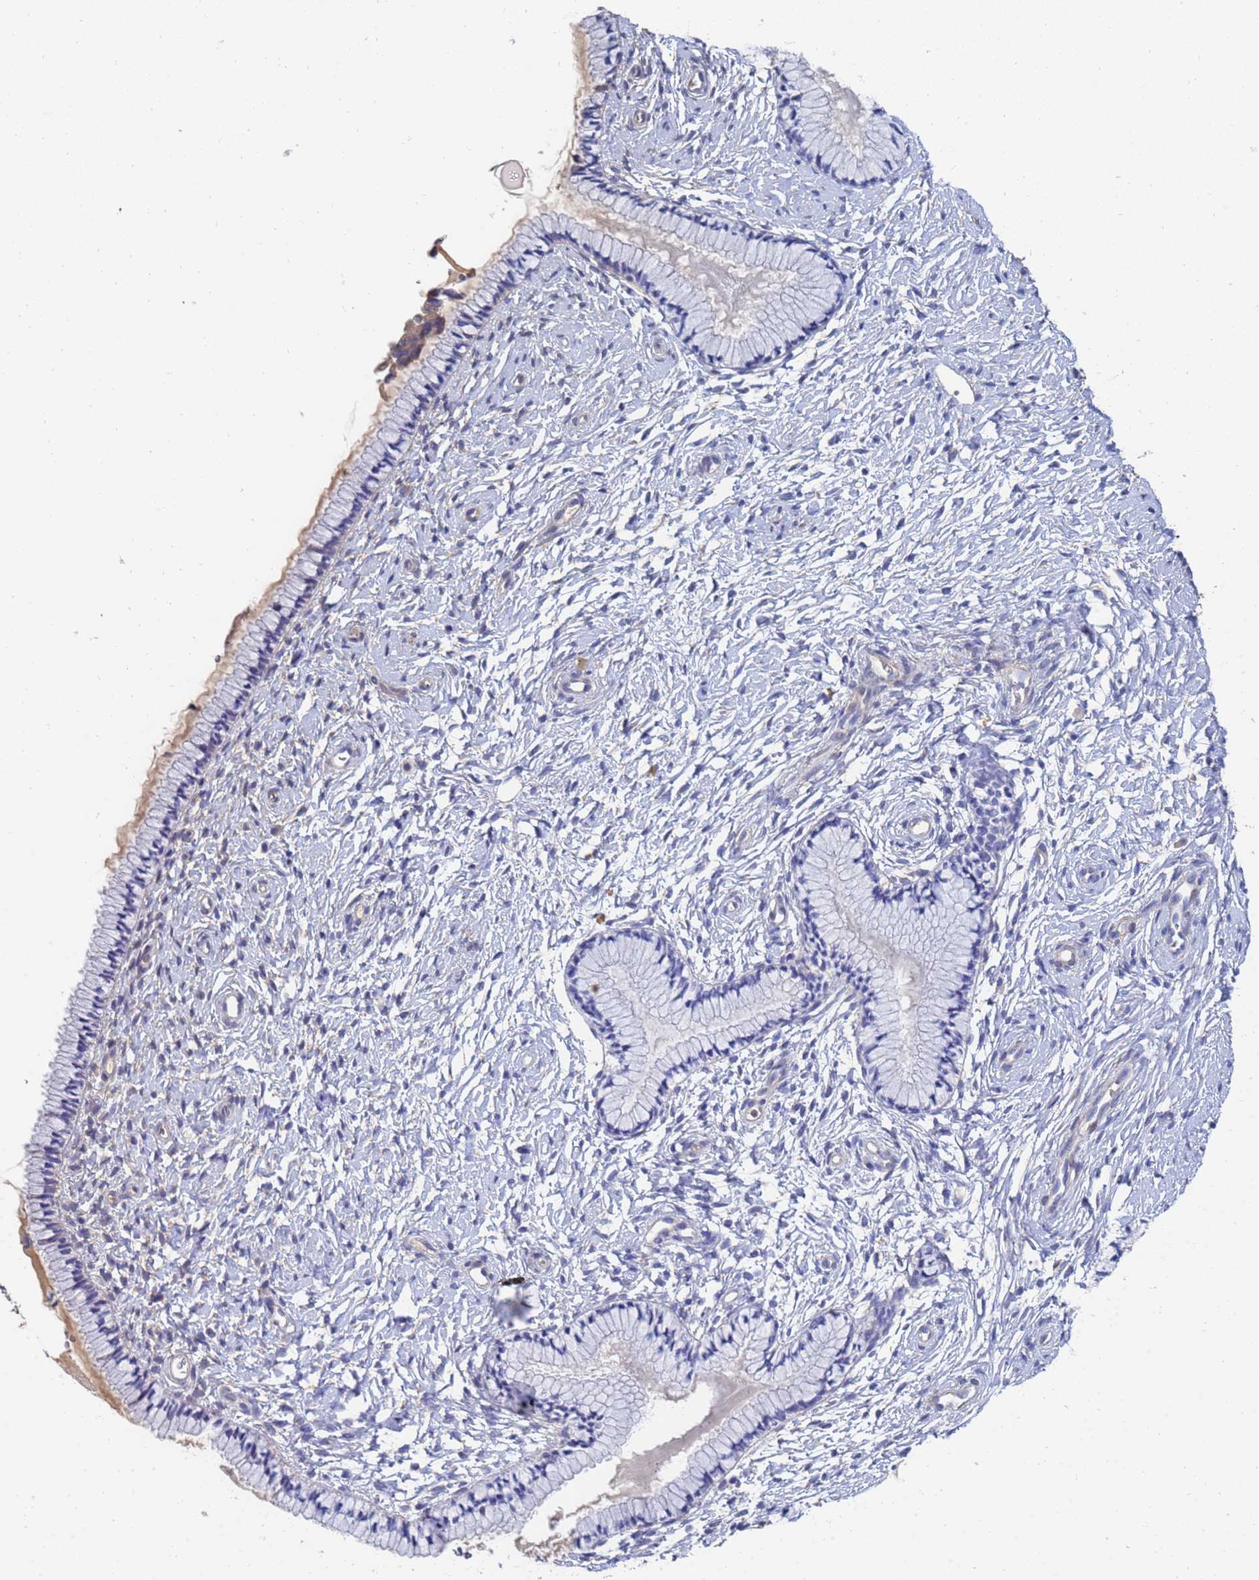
{"staining": {"intensity": "negative", "quantity": "none", "location": "none"}, "tissue": "cervix", "cell_type": "Glandular cells", "image_type": "normal", "snomed": [{"axis": "morphology", "description": "Normal tissue, NOS"}, {"axis": "topography", "description": "Cervix"}], "caption": "Histopathology image shows no significant protein staining in glandular cells of unremarkable cervix.", "gene": "LBX2", "patient": {"sex": "female", "age": 33}}